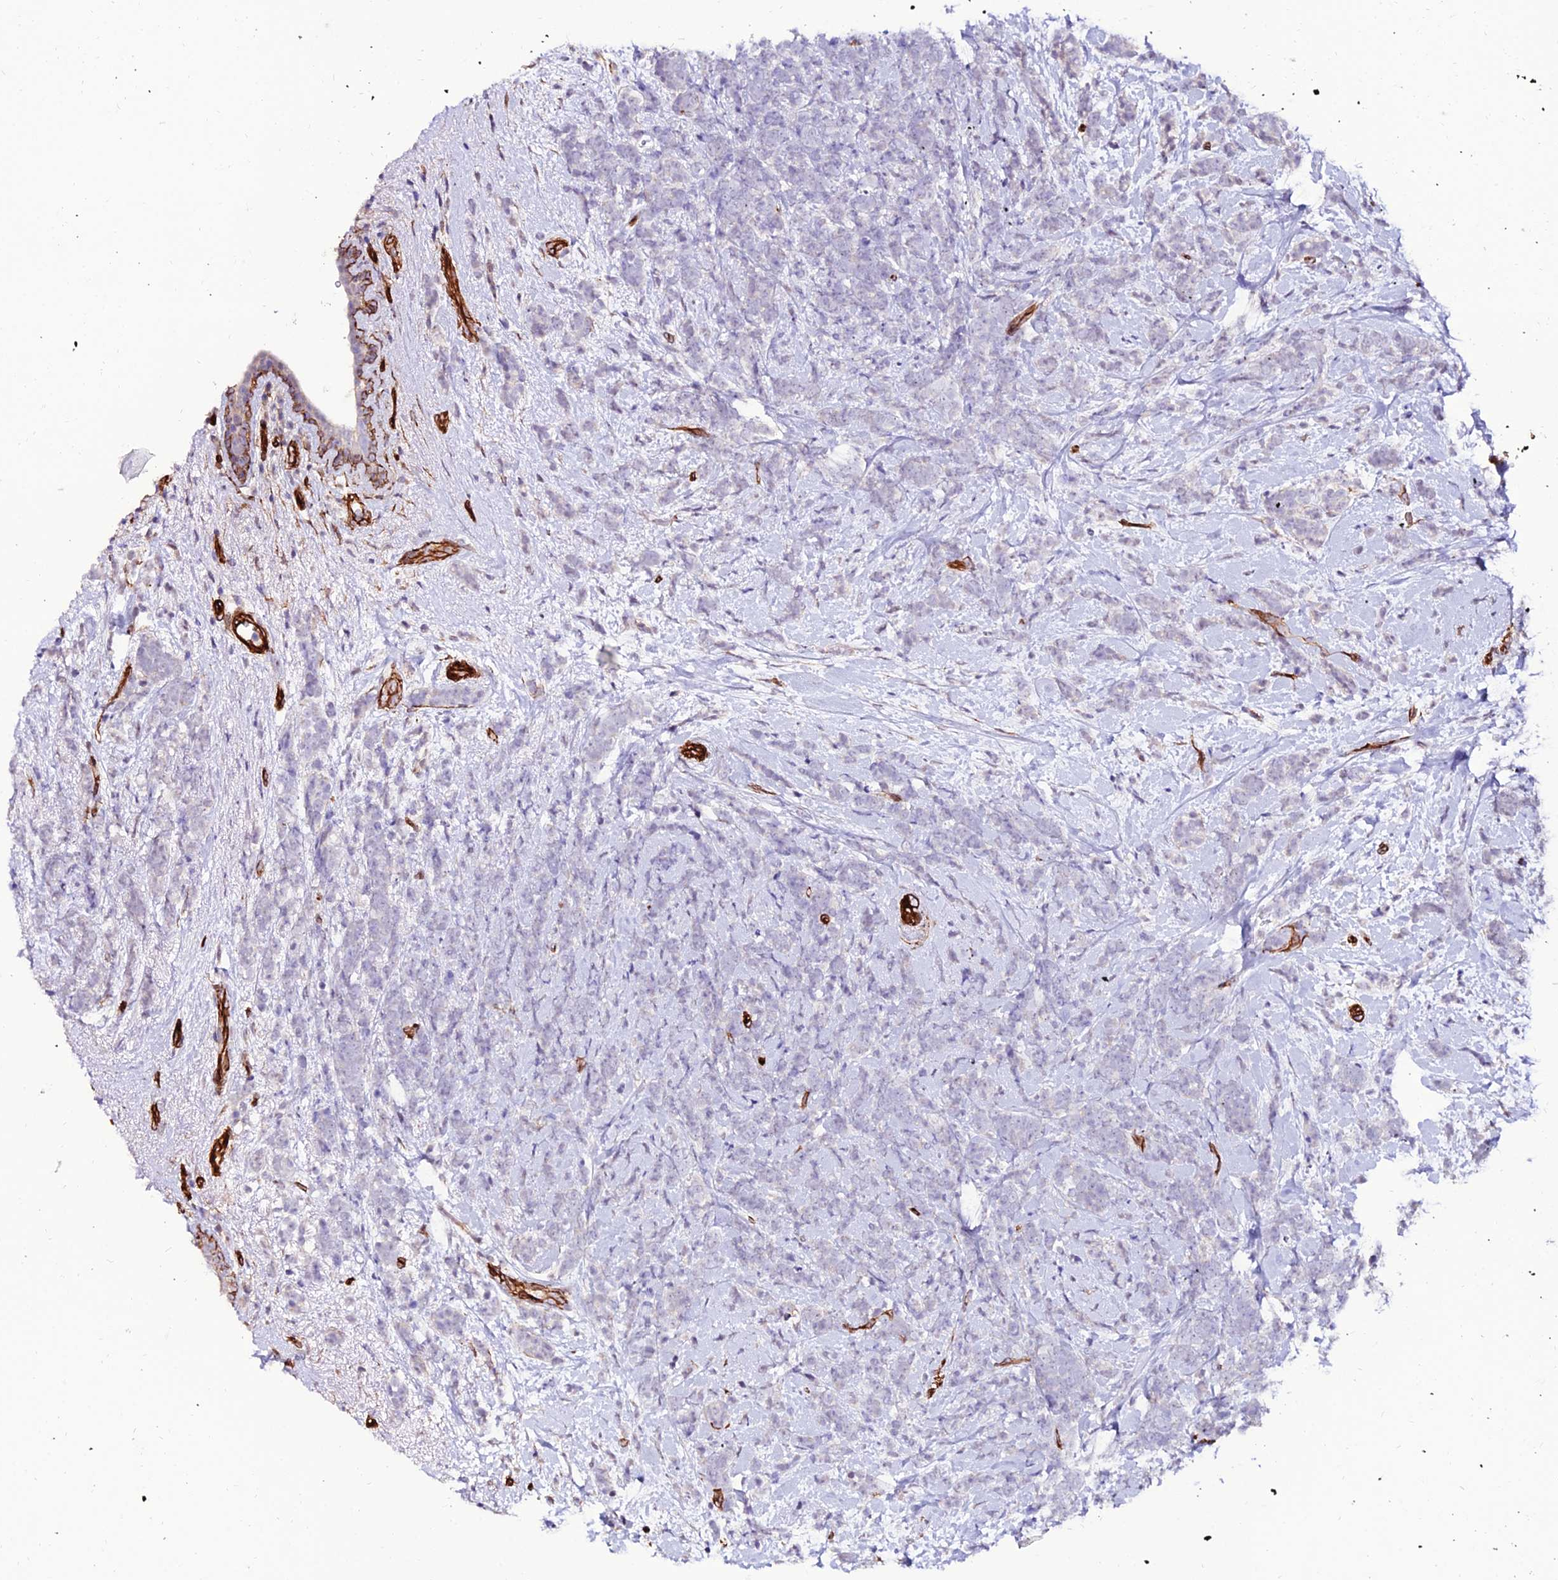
{"staining": {"intensity": "negative", "quantity": "none", "location": "none"}, "tissue": "breast cancer", "cell_type": "Tumor cells", "image_type": "cancer", "snomed": [{"axis": "morphology", "description": "Lobular carcinoma"}, {"axis": "topography", "description": "Breast"}], "caption": "A photomicrograph of breast cancer stained for a protein displays no brown staining in tumor cells.", "gene": "ALDH3B2", "patient": {"sex": "female", "age": 58}}